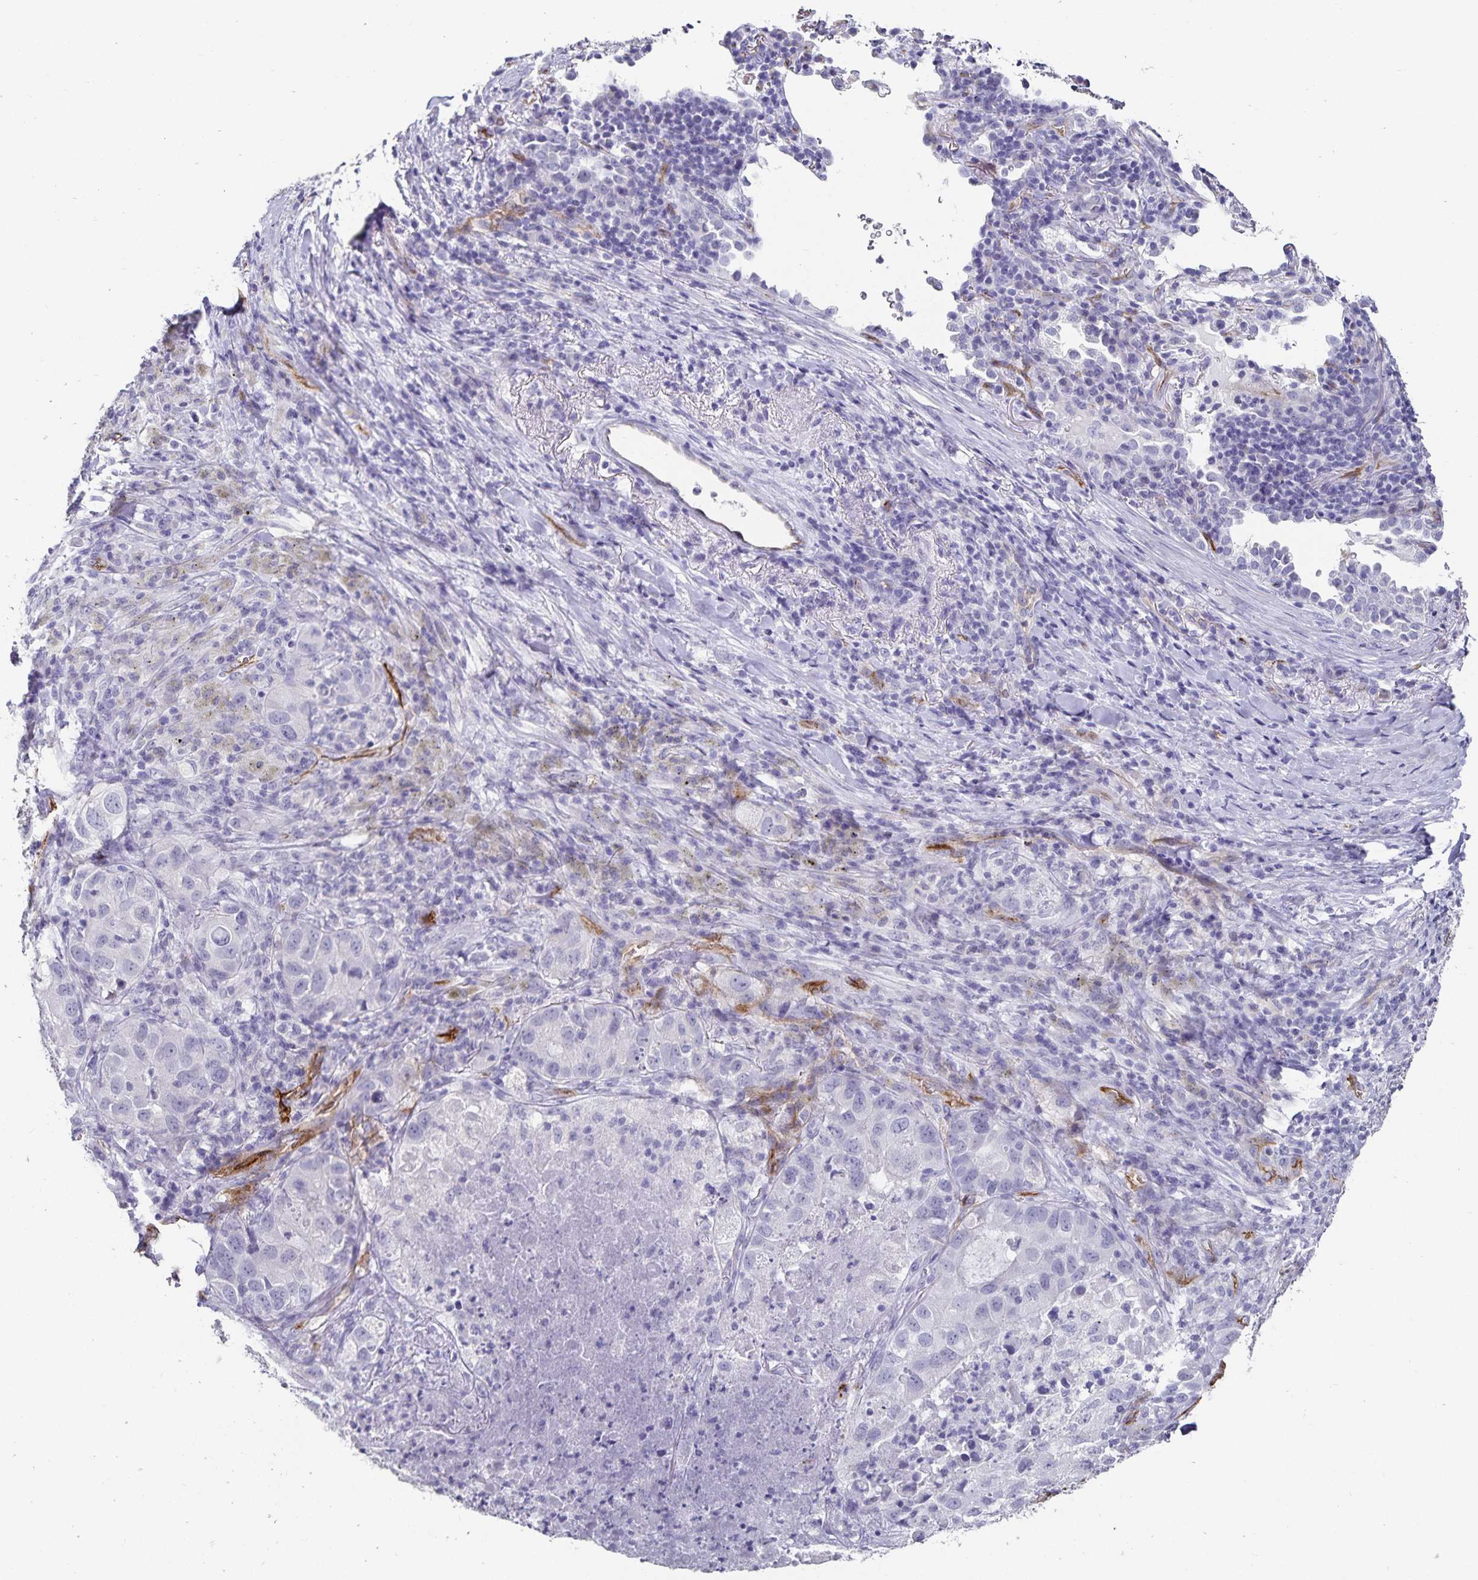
{"staining": {"intensity": "negative", "quantity": "none", "location": "none"}, "tissue": "lung cancer", "cell_type": "Tumor cells", "image_type": "cancer", "snomed": [{"axis": "morphology", "description": "Normal morphology"}, {"axis": "morphology", "description": "Adenocarcinoma, NOS"}, {"axis": "topography", "description": "Lymph node"}, {"axis": "topography", "description": "Lung"}], "caption": "A high-resolution histopathology image shows immunohistochemistry staining of lung cancer, which exhibits no significant expression in tumor cells.", "gene": "PODXL", "patient": {"sex": "female", "age": 51}}